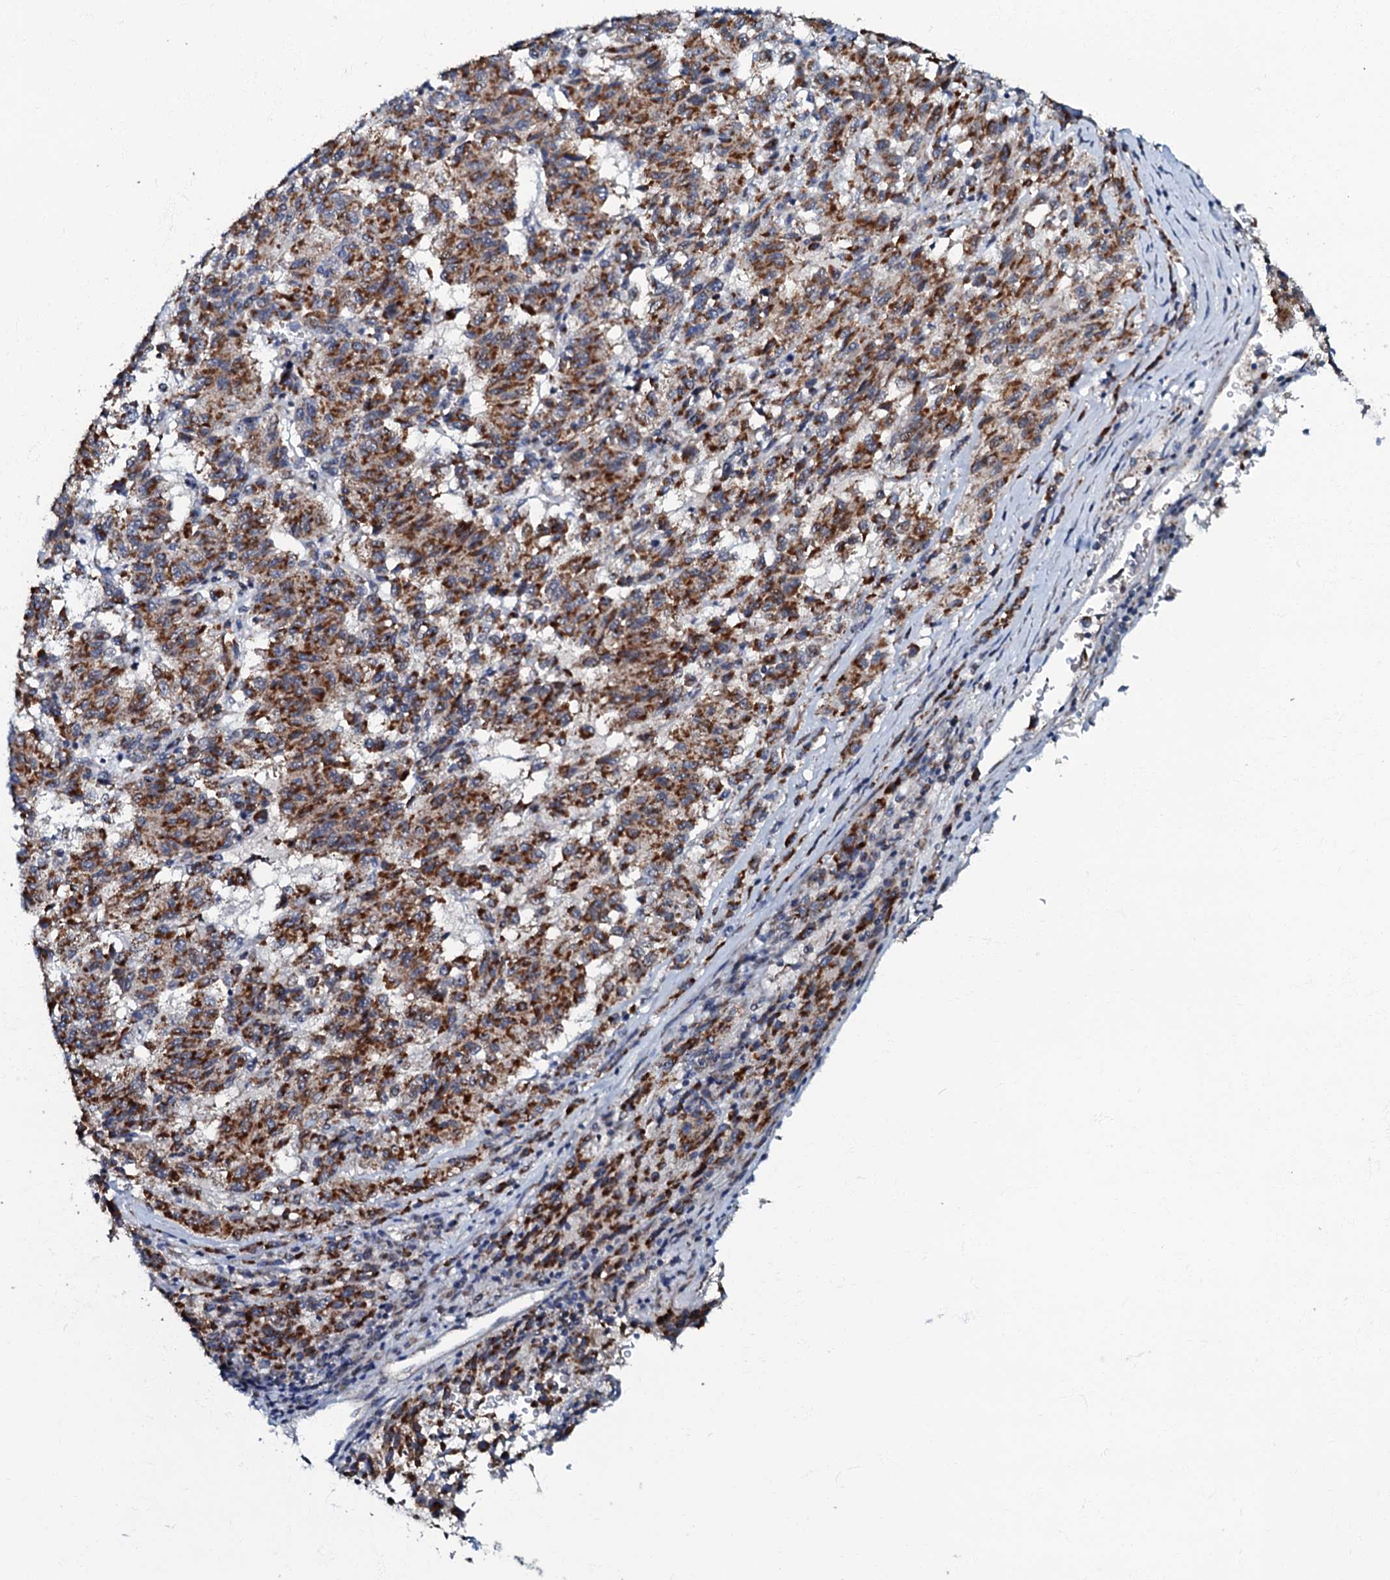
{"staining": {"intensity": "strong", "quantity": ">75%", "location": "cytoplasmic/membranous"}, "tissue": "melanoma", "cell_type": "Tumor cells", "image_type": "cancer", "snomed": [{"axis": "morphology", "description": "Malignant melanoma, Metastatic site"}, {"axis": "topography", "description": "Lung"}], "caption": "Strong cytoplasmic/membranous positivity for a protein is present in about >75% of tumor cells of melanoma using immunohistochemistry.", "gene": "MRPL51", "patient": {"sex": "male", "age": 64}}